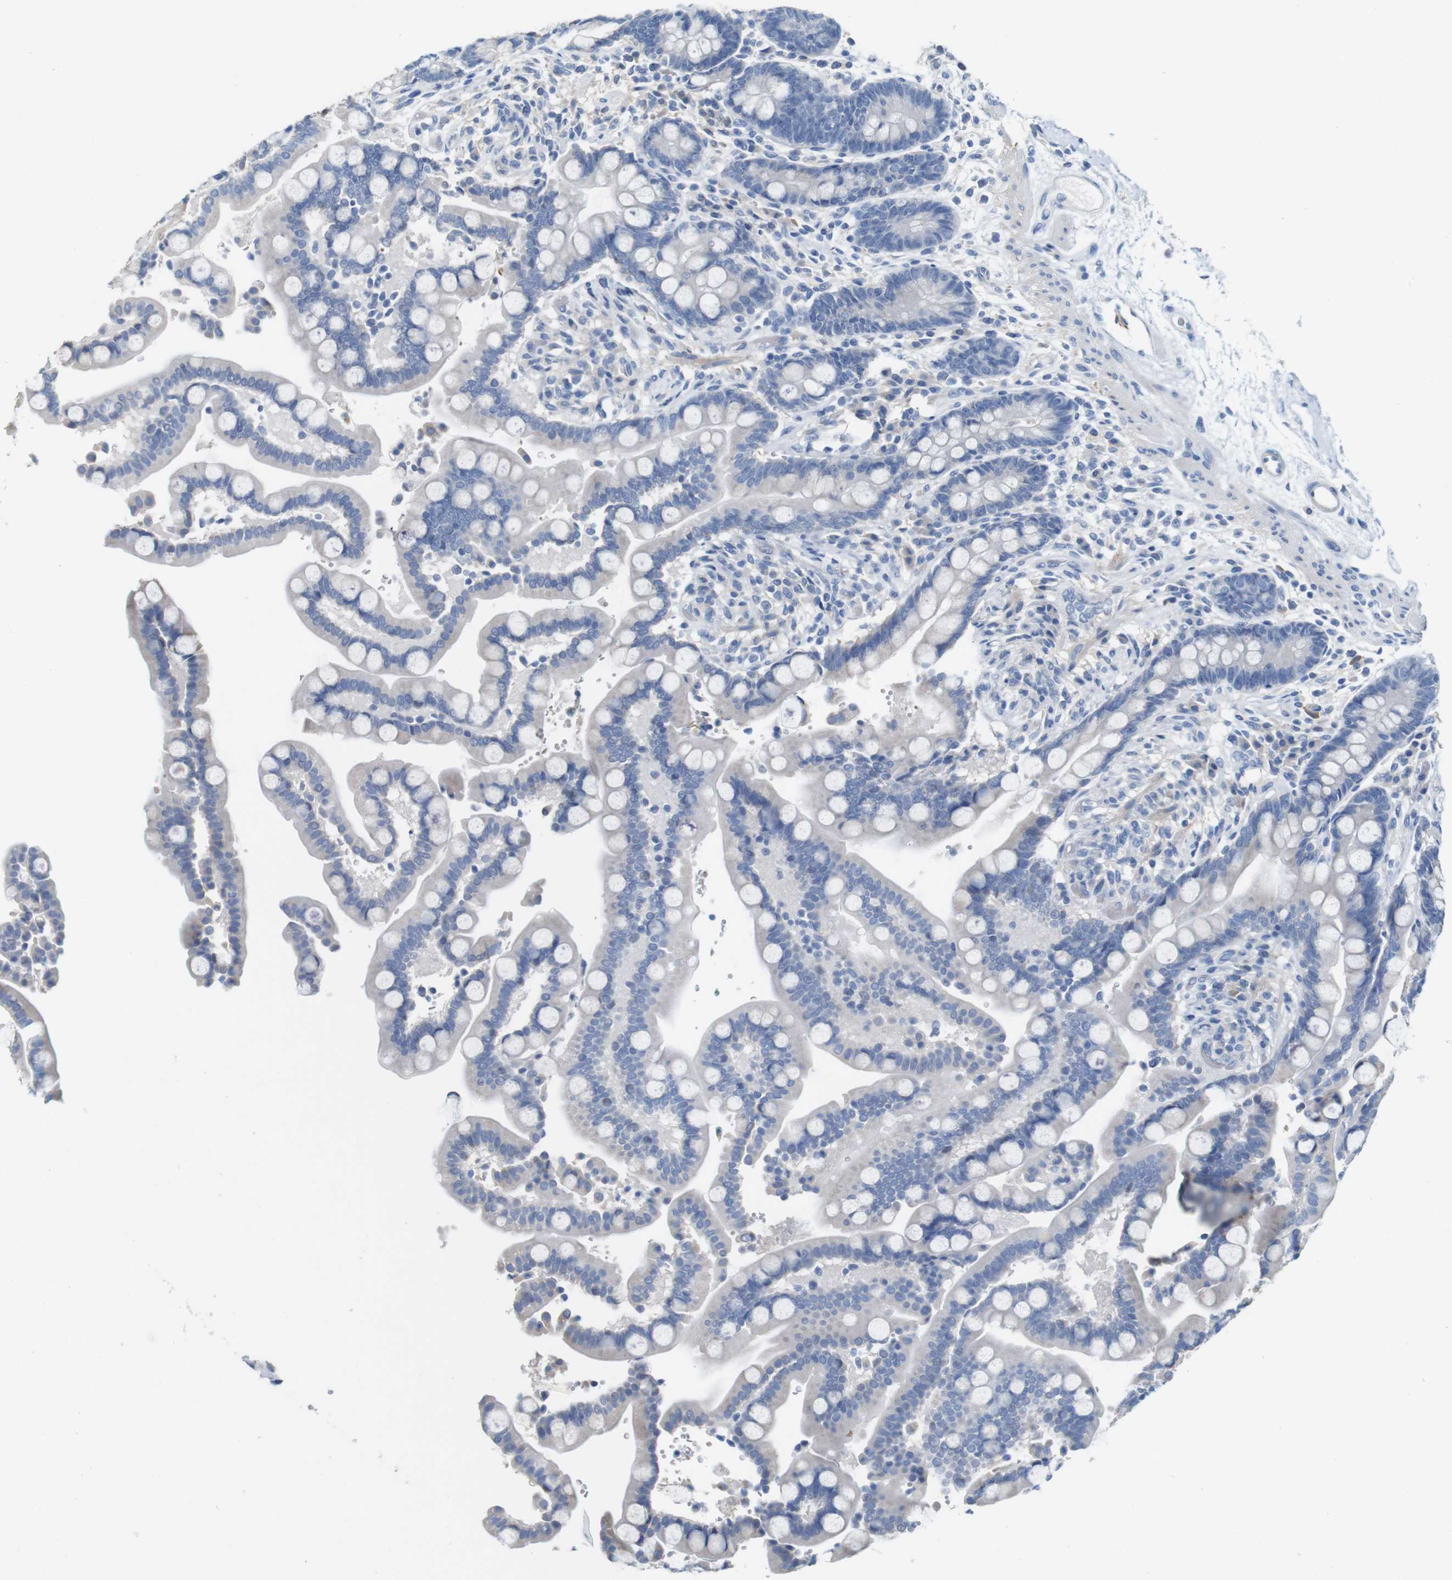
{"staining": {"intensity": "negative", "quantity": "none", "location": "none"}, "tissue": "colon", "cell_type": "Endothelial cells", "image_type": "normal", "snomed": [{"axis": "morphology", "description": "Normal tissue, NOS"}, {"axis": "topography", "description": "Colon"}], "caption": "There is no significant expression in endothelial cells of colon.", "gene": "IGSF8", "patient": {"sex": "male", "age": 73}}